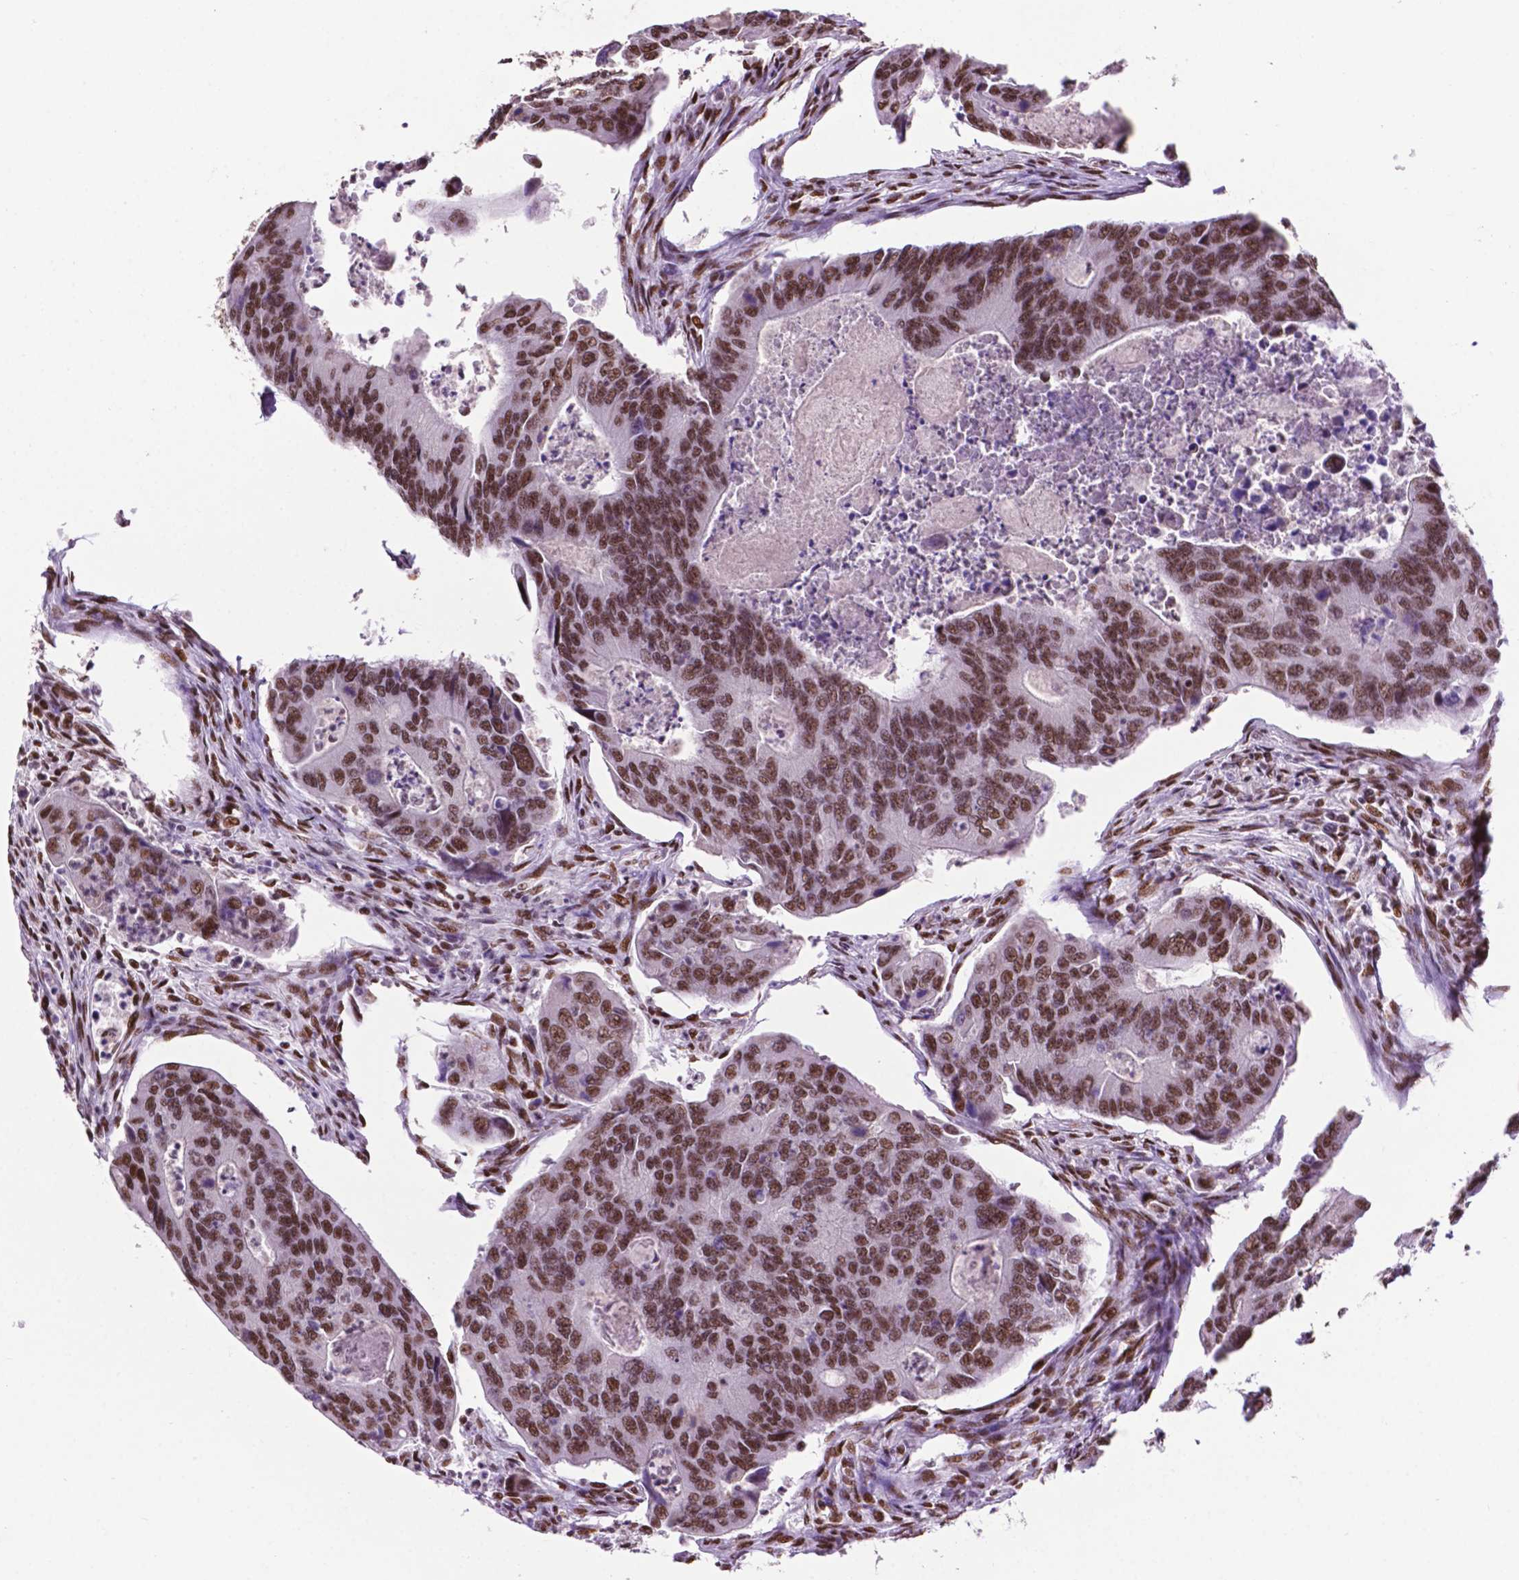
{"staining": {"intensity": "moderate", "quantity": ">75%", "location": "nuclear"}, "tissue": "colorectal cancer", "cell_type": "Tumor cells", "image_type": "cancer", "snomed": [{"axis": "morphology", "description": "Adenocarcinoma, NOS"}, {"axis": "topography", "description": "Colon"}], "caption": "This histopathology image demonstrates adenocarcinoma (colorectal) stained with immunohistochemistry to label a protein in brown. The nuclear of tumor cells show moderate positivity for the protein. Nuclei are counter-stained blue.", "gene": "CCAR2", "patient": {"sex": "female", "age": 67}}